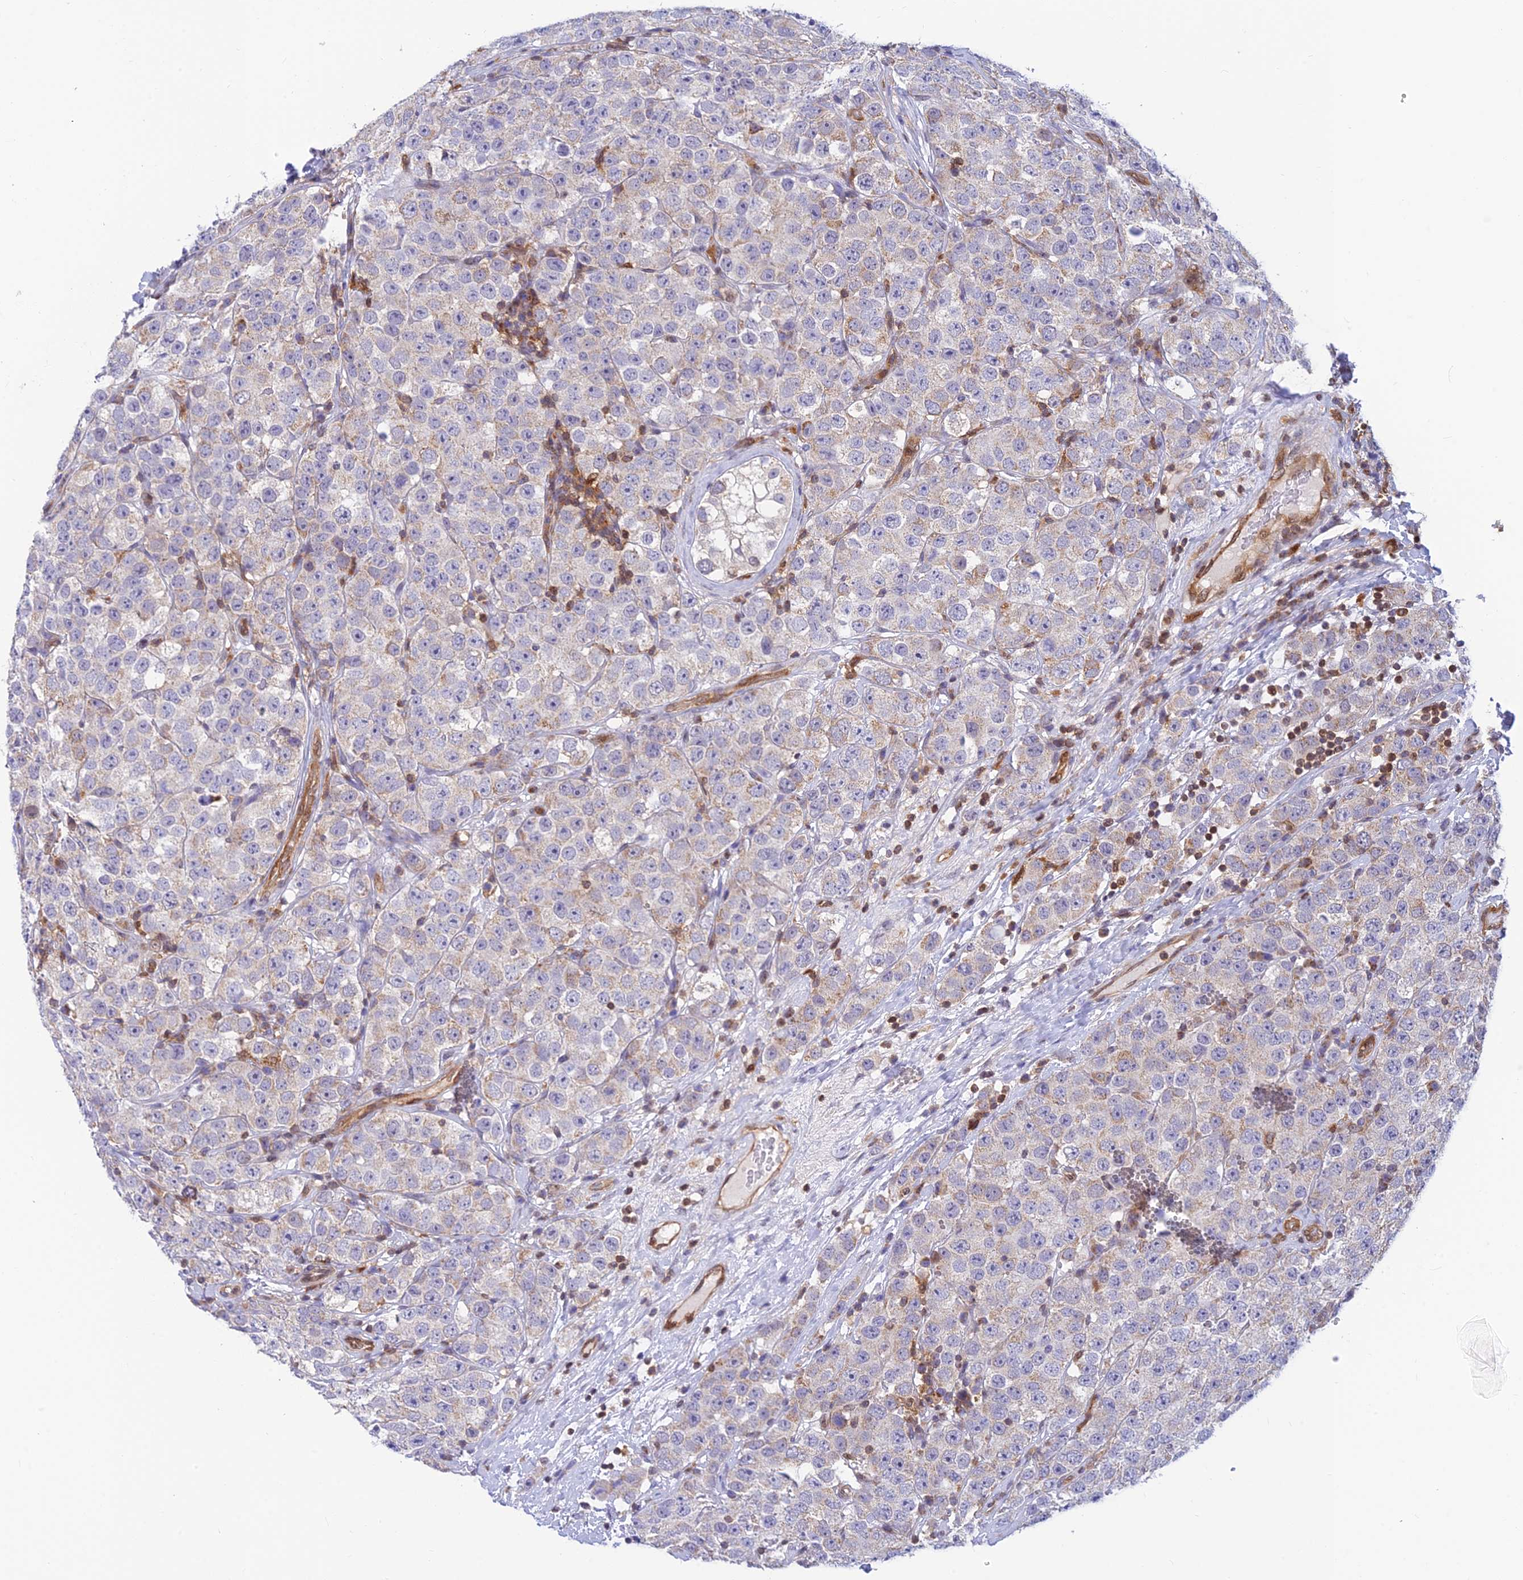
{"staining": {"intensity": "weak", "quantity": "25%-75%", "location": "cytoplasmic/membranous"}, "tissue": "testis cancer", "cell_type": "Tumor cells", "image_type": "cancer", "snomed": [{"axis": "morphology", "description": "Seminoma, NOS"}, {"axis": "topography", "description": "Testis"}], "caption": "Brown immunohistochemical staining in testis cancer shows weak cytoplasmic/membranous staining in approximately 25%-75% of tumor cells.", "gene": "LYSMD2", "patient": {"sex": "male", "age": 28}}